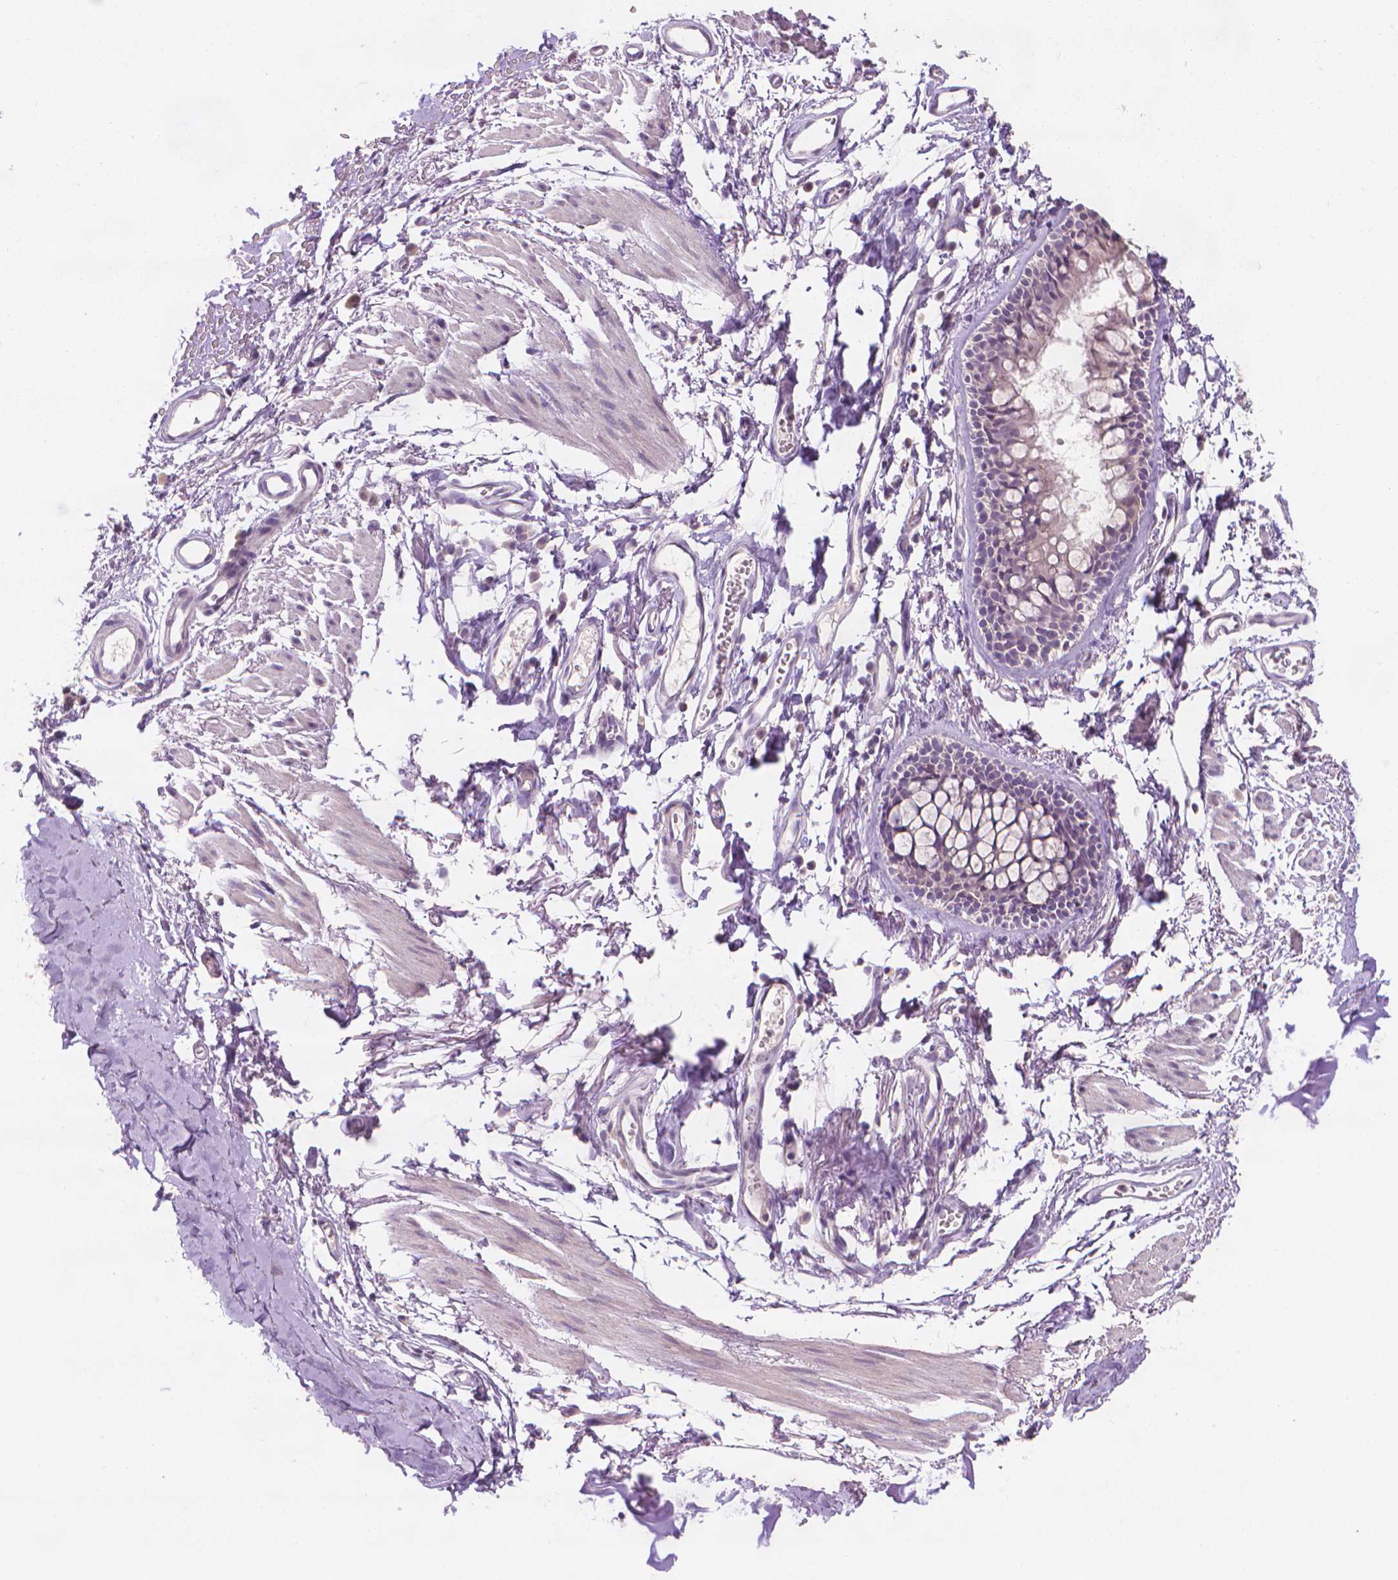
{"staining": {"intensity": "moderate", "quantity": "<25%", "location": "cytoplasmic/membranous"}, "tissue": "adipose tissue", "cell_type": "Adipocytes", "image_type": "normal", "snomed": [{"axis": "morphology", "description": "Normal tissue, NOS"}, {"axis": "topography", "description": "Cartilage tissue"}, {"axis": "topography", "description": "Bronchus"}], "caption": "IHC staining of unremarkable adipose tissue, which displays low levels of moderate cytoplasmic/membranous positivity in approximately <25% of adipocytes indicating moderate cytoplasmic/membranous protein staining. The staining was performed using DAB (3,3'-diaminobenzidine) (brown) for protein detection and nuclei were counterstained in hematoxylin (blue).", "gene": "FASN", "patient": {"sex": "female", "age": 79}}